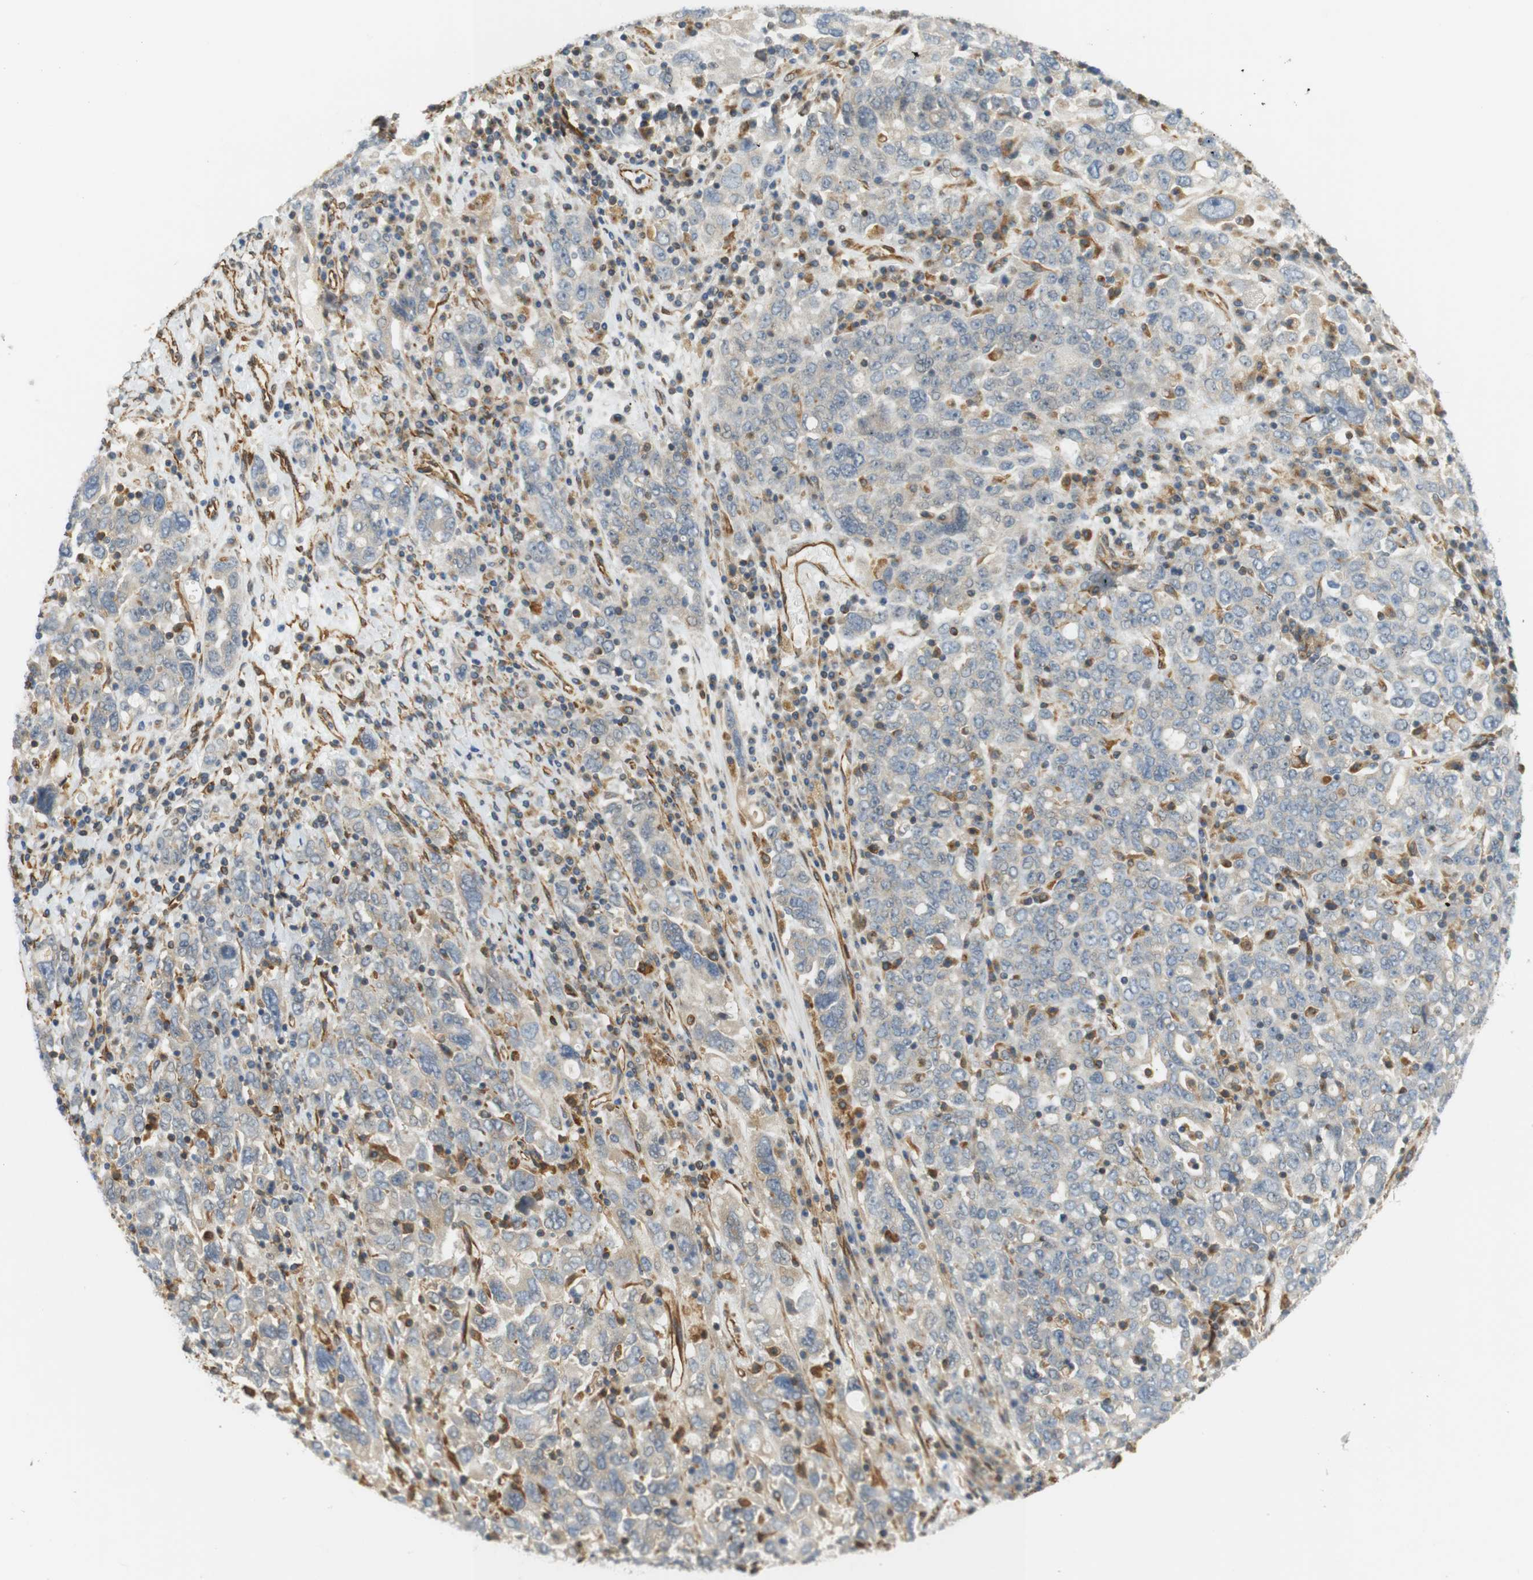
{"staining": {"intensity": "negative", "quantity": "none", "location": "none"}, "tissue": "ovarian cancer", "cell_type": "Tumor cells", "image_type": "cancer", "snomed": [{"axis": "morphology", "description": "Carcinoma, endometroid"}, {"axis": "topography", "description": "Ovary"}], "caption": "An IHC image of endometroid carcinoma (ovarian) is shown. There is no staining in tumor cells of endometroid carcinoma (ovarian). (DAB (3,3'-diaminobenzidine) immunohistochemistry (IHC) with hematoxylin counter stain).", "gene": "CYTH3", "patient": {"sex": "female", "age": 62}}